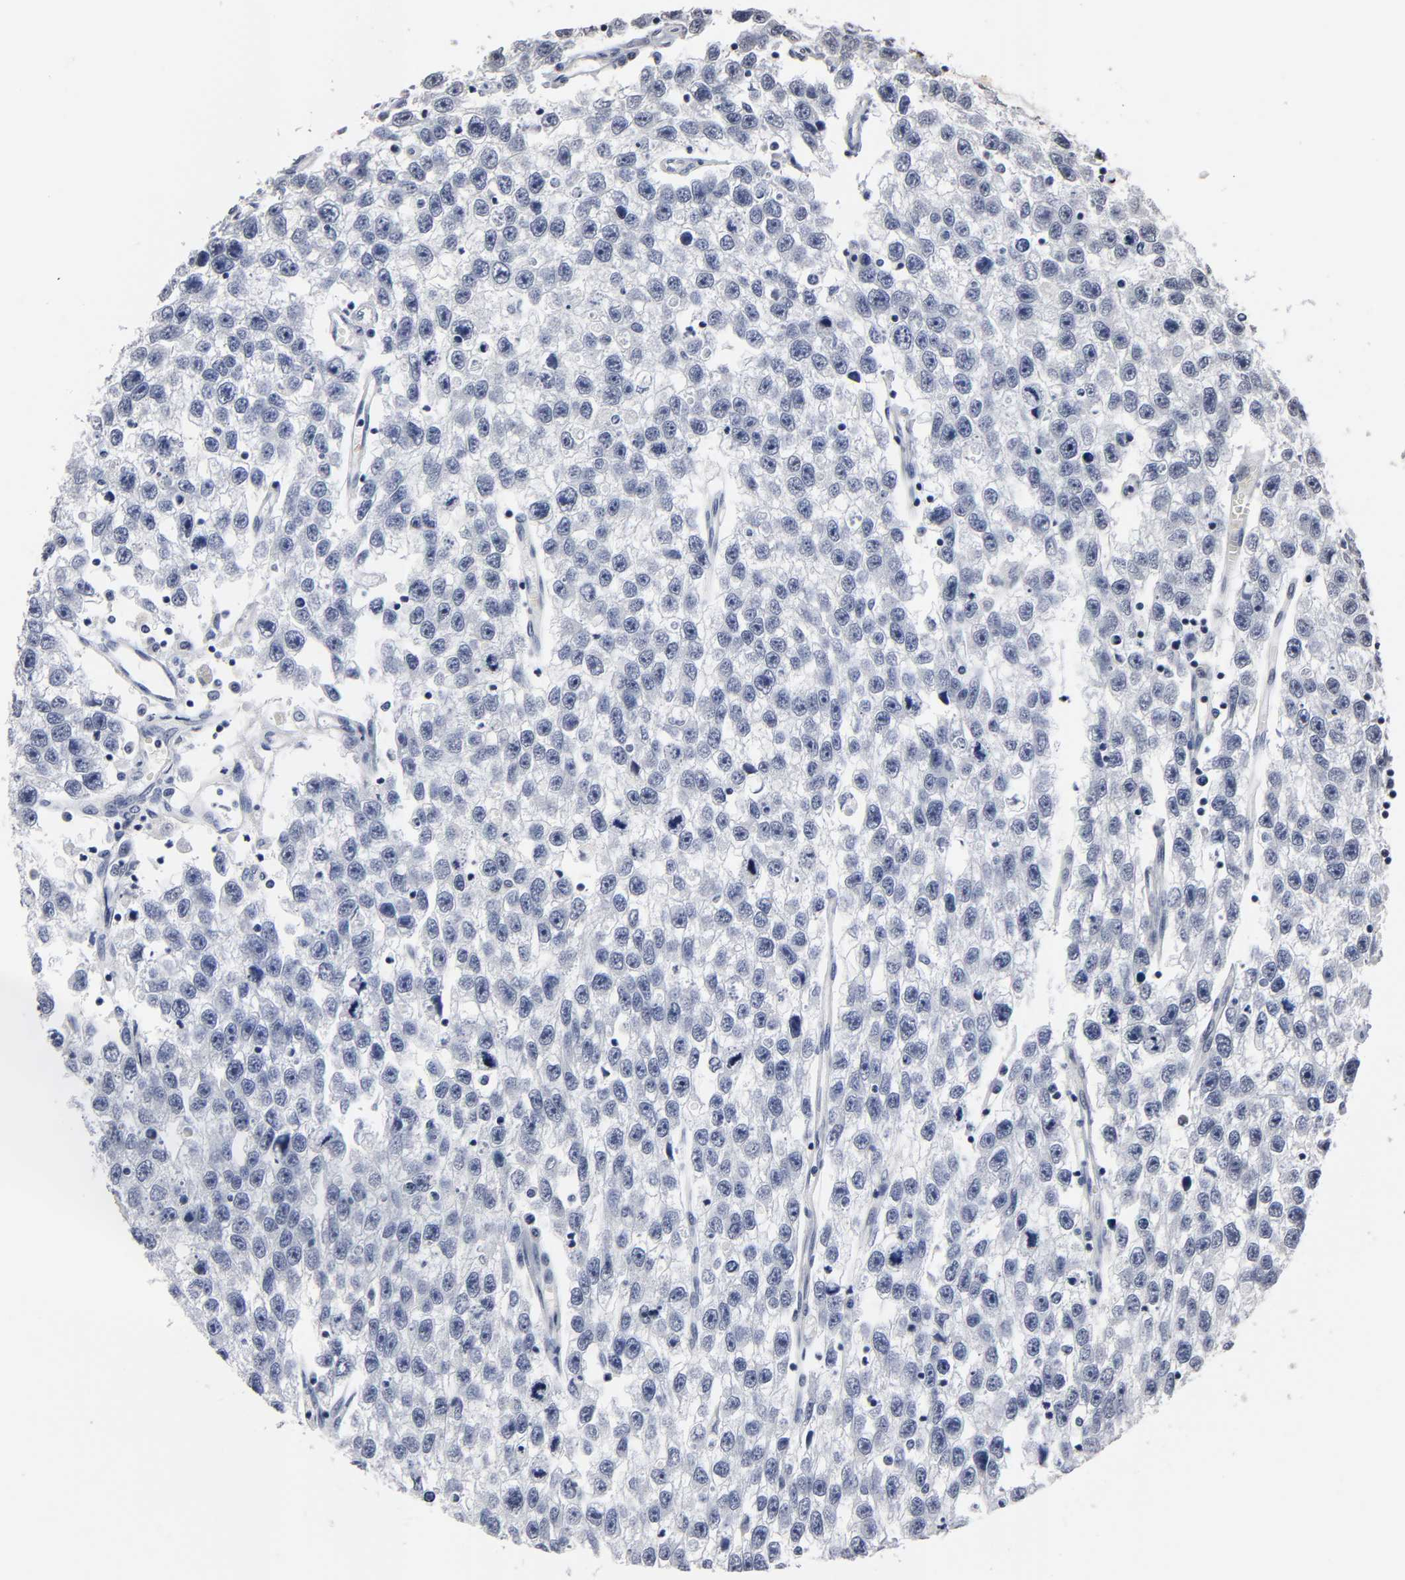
{"staining": {"intensity": "negative", "quantity": "none", "location": "none"}, "tissue": "testis cancer", "cell_type": "Tumor cells", "image_type": "cancer", "snomed": [{"axis": "morphology", "description": "Seminoma, NOS"}, {"axis": "topography", "description": "Testis"}], "caption": "Immunohistochemical staining of seminoma (testis) exhibits no significant positivity in tumor cells.", "gene": "HNF4A", "patient": {"sex": "male", "age": 33}}